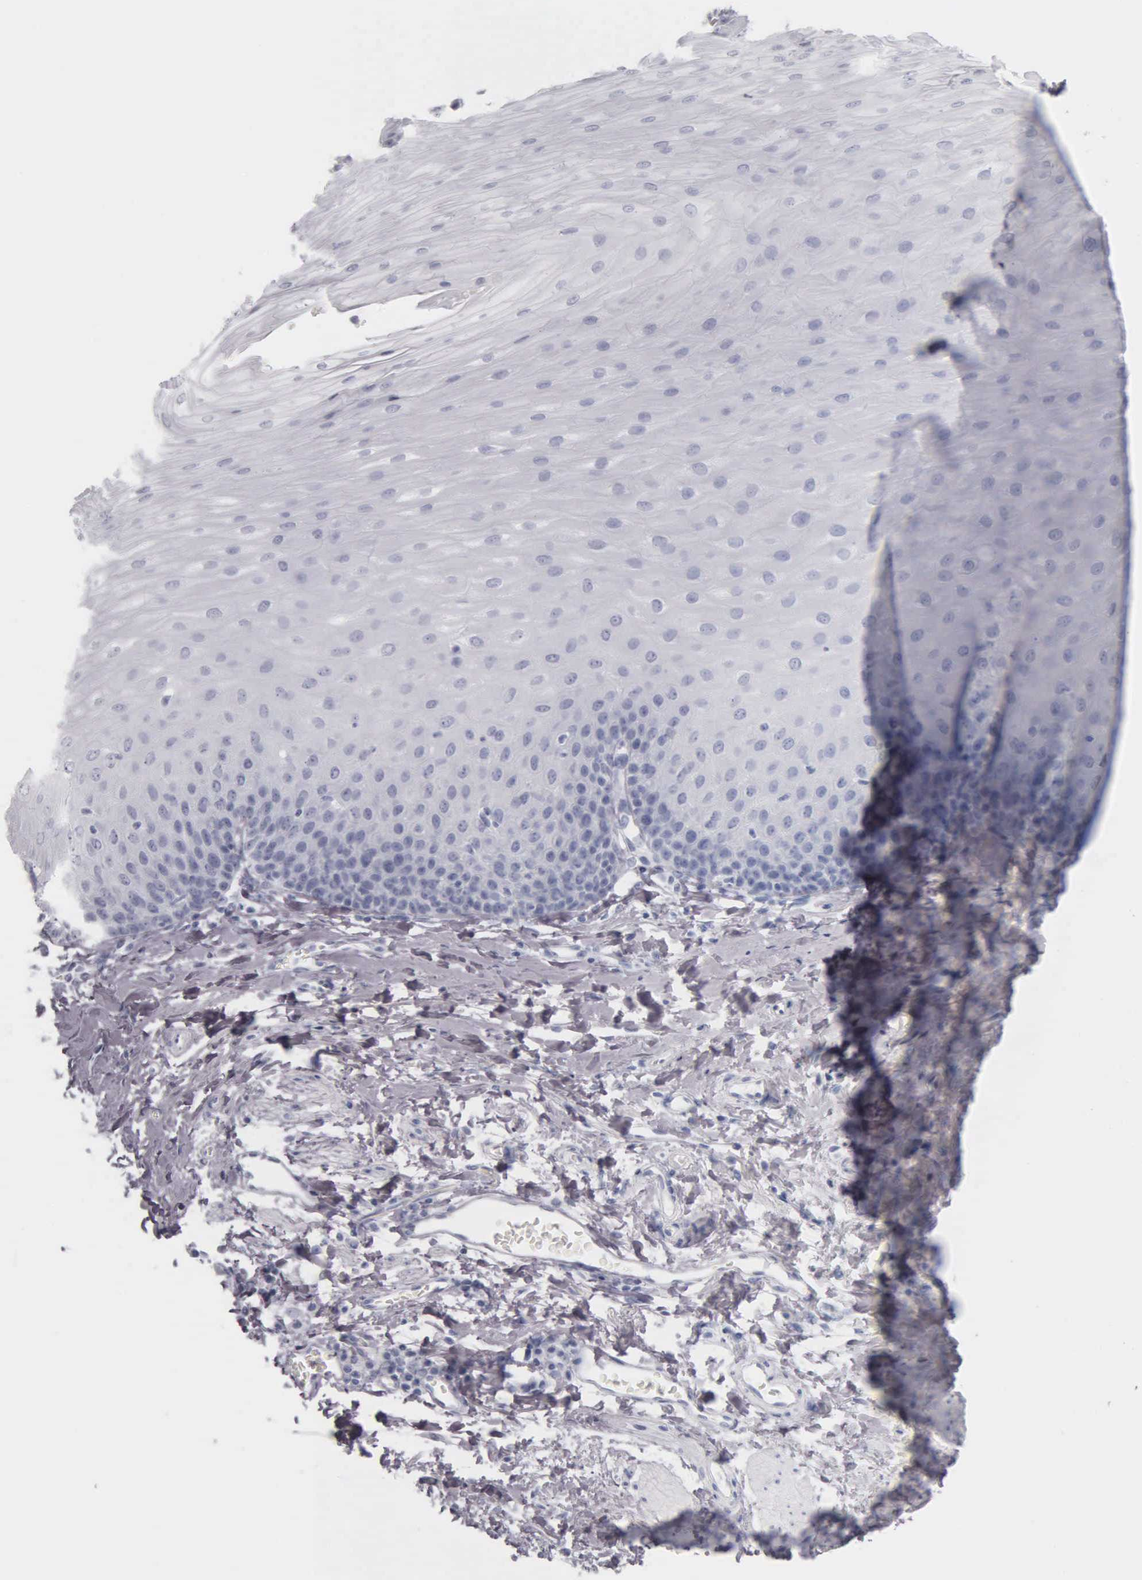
{"staining": {"intensity": "negative", "quantity": "none", "location": "none"}, "tissue": "esophagus", "cell_type": "Squamous epithelial cells", "image_type": "normal", "snomed": [{"axis": "morphology", "description": "Normal tissue, NOS"}, {"axis": "topography", "description": "Esophagus"}], "caption": "Squamous epithelial cells show no significant expression in unremarkable esophagus. (Immunohistochemistry, brightfield microscopy, high magnification).", "gene": "KRT20", "patient": {"sex": "male", "age": 70}}